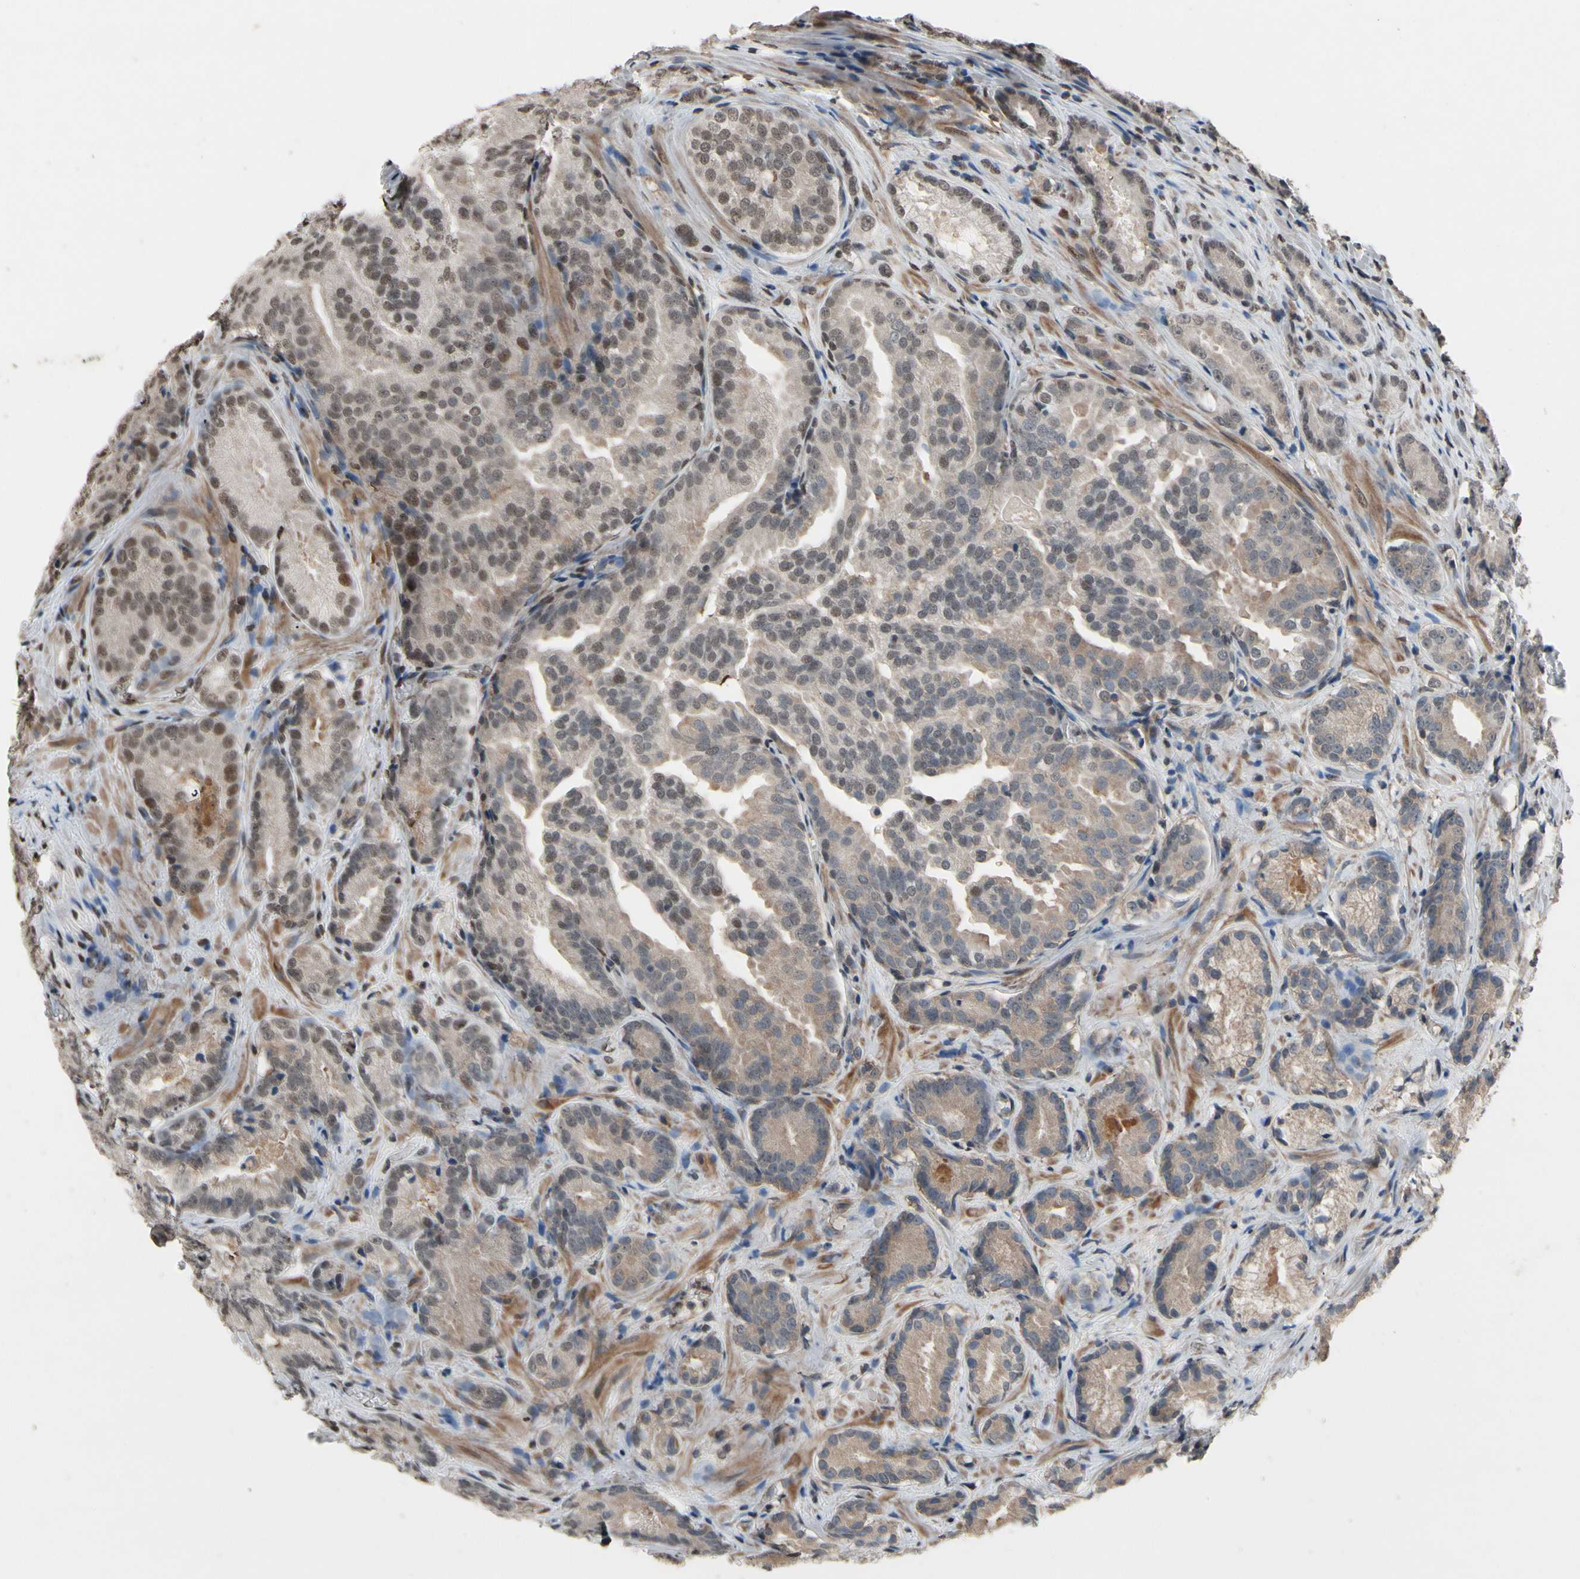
{"staining": {"intensity": "moderate", "quantity": "25%-75%", "location": "cytoplasmic/membranous,nuclear"}, "tissue": "prostate cancer", "cell_type": "Tumor cells", "image_type": "cancer", "snomed": [{"axis": "morphology", "description": "Adenocarcinoma, High grade"}, {"axis": "topography", "description": "Prostate"}], "caption": "This is an image of immunohistochemistry (IHC) staining of prostate adenocarcinoma (high-grade), which shows moderate positivity in the cytoplasmic/membranous and nuclear of tumor cells.", "gene": "HIPK2", "patient": {"sex": "male", "age": 64}}